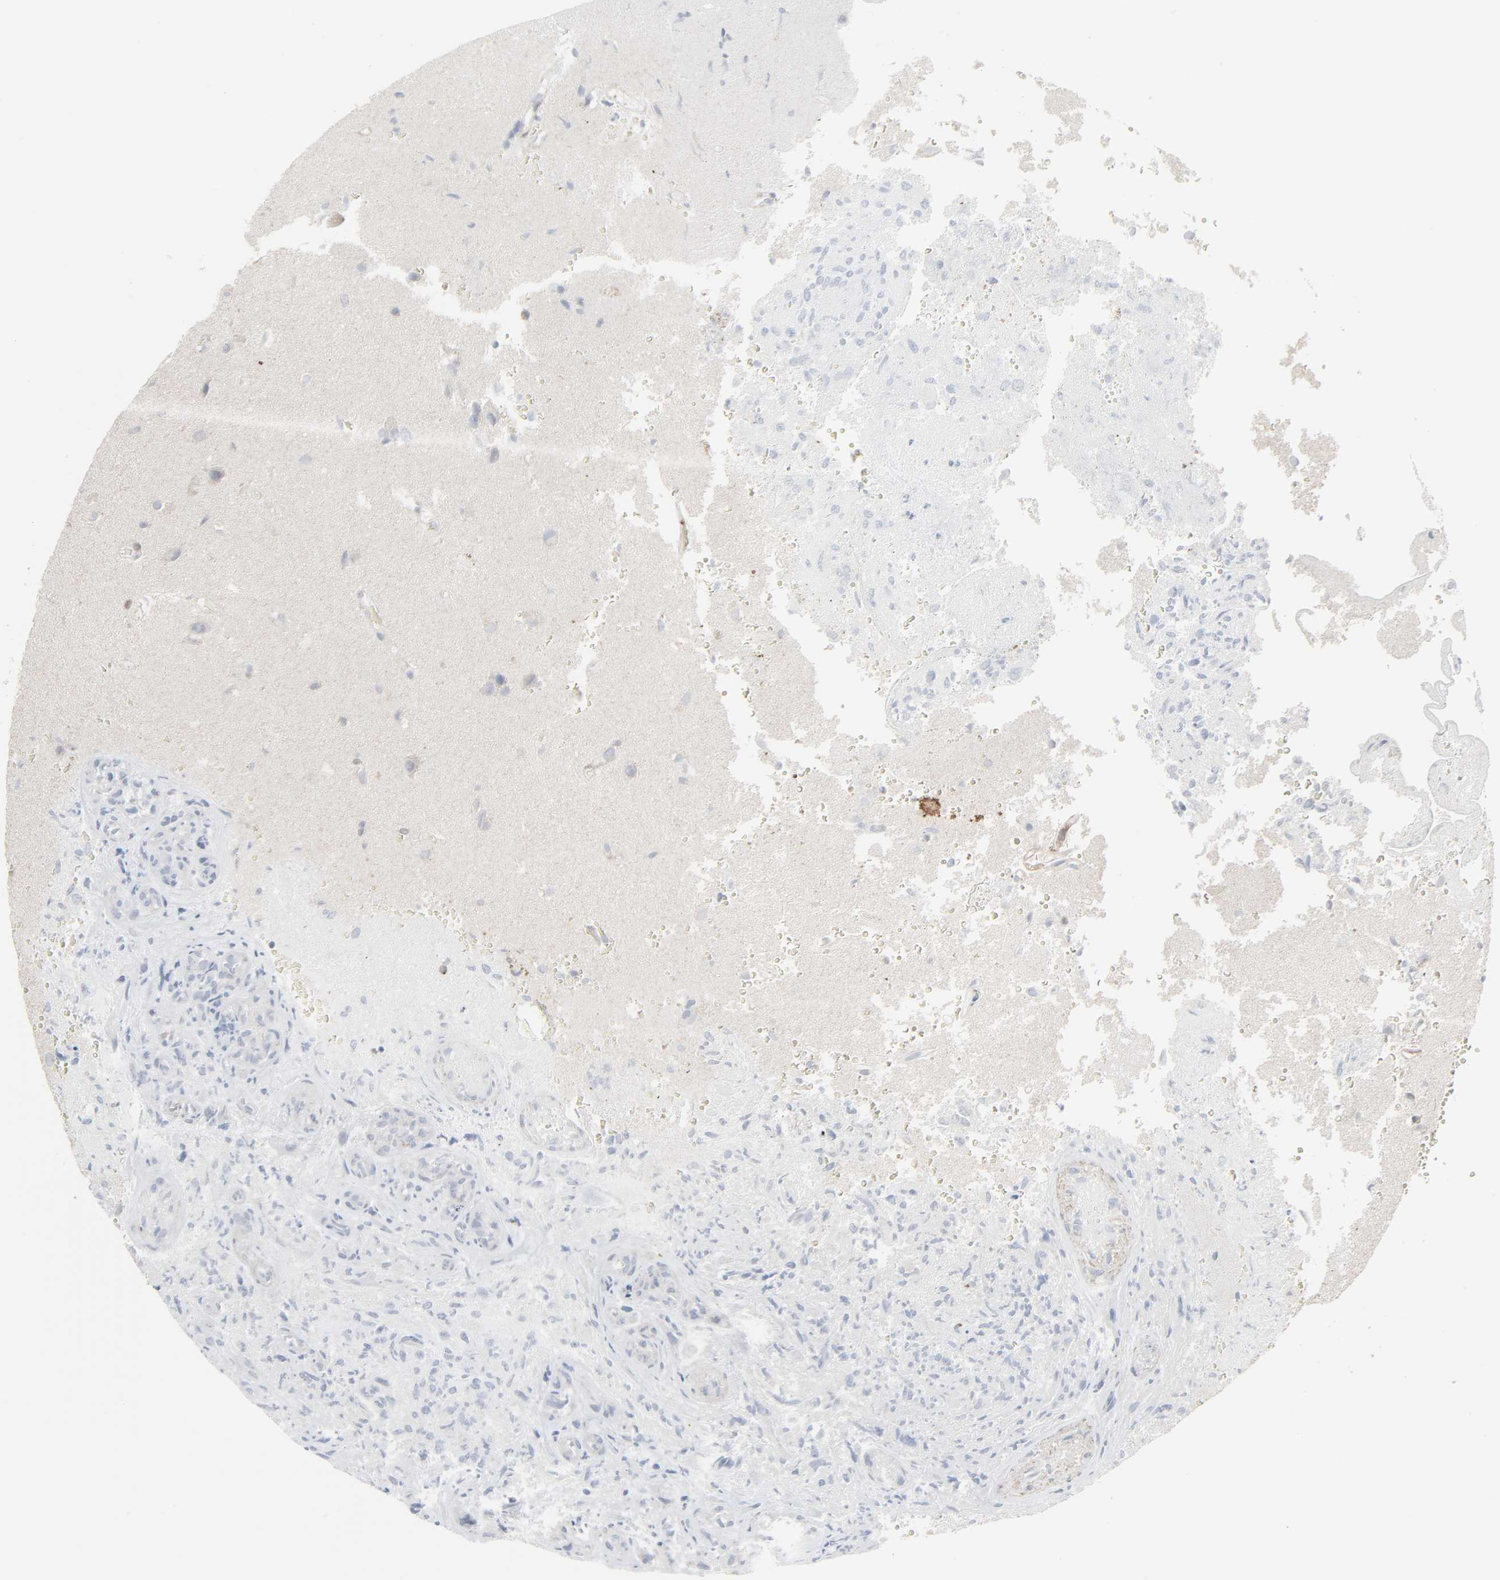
{"staining": {"intensity": "negative", "quantity": "none", "location": "none"}, "tissue": "glioma", "cell_type": "Tumor cells", "image_type": "cancer", "snomed": [{"axis": "morphology", "description": "Normal tissue, NOS"}, {"axis": "morphology", "description": "Glioma, malignant, High grade"}, {"axis": "topography", "description": "Cerebral cortex"}], "caption": "Immunohistochemistry (IHC) photomicrograph of glioma stained for a protein (brown), which shows no positivity in tumor cells. The staining was performed using DAB to visualize the protein expression in brown, while the nuclei were stained in blue with hematoxylin (Magnification: 20x).", "gene": "NEUROD1", "patient": {"sex": "male", "age": 75}}